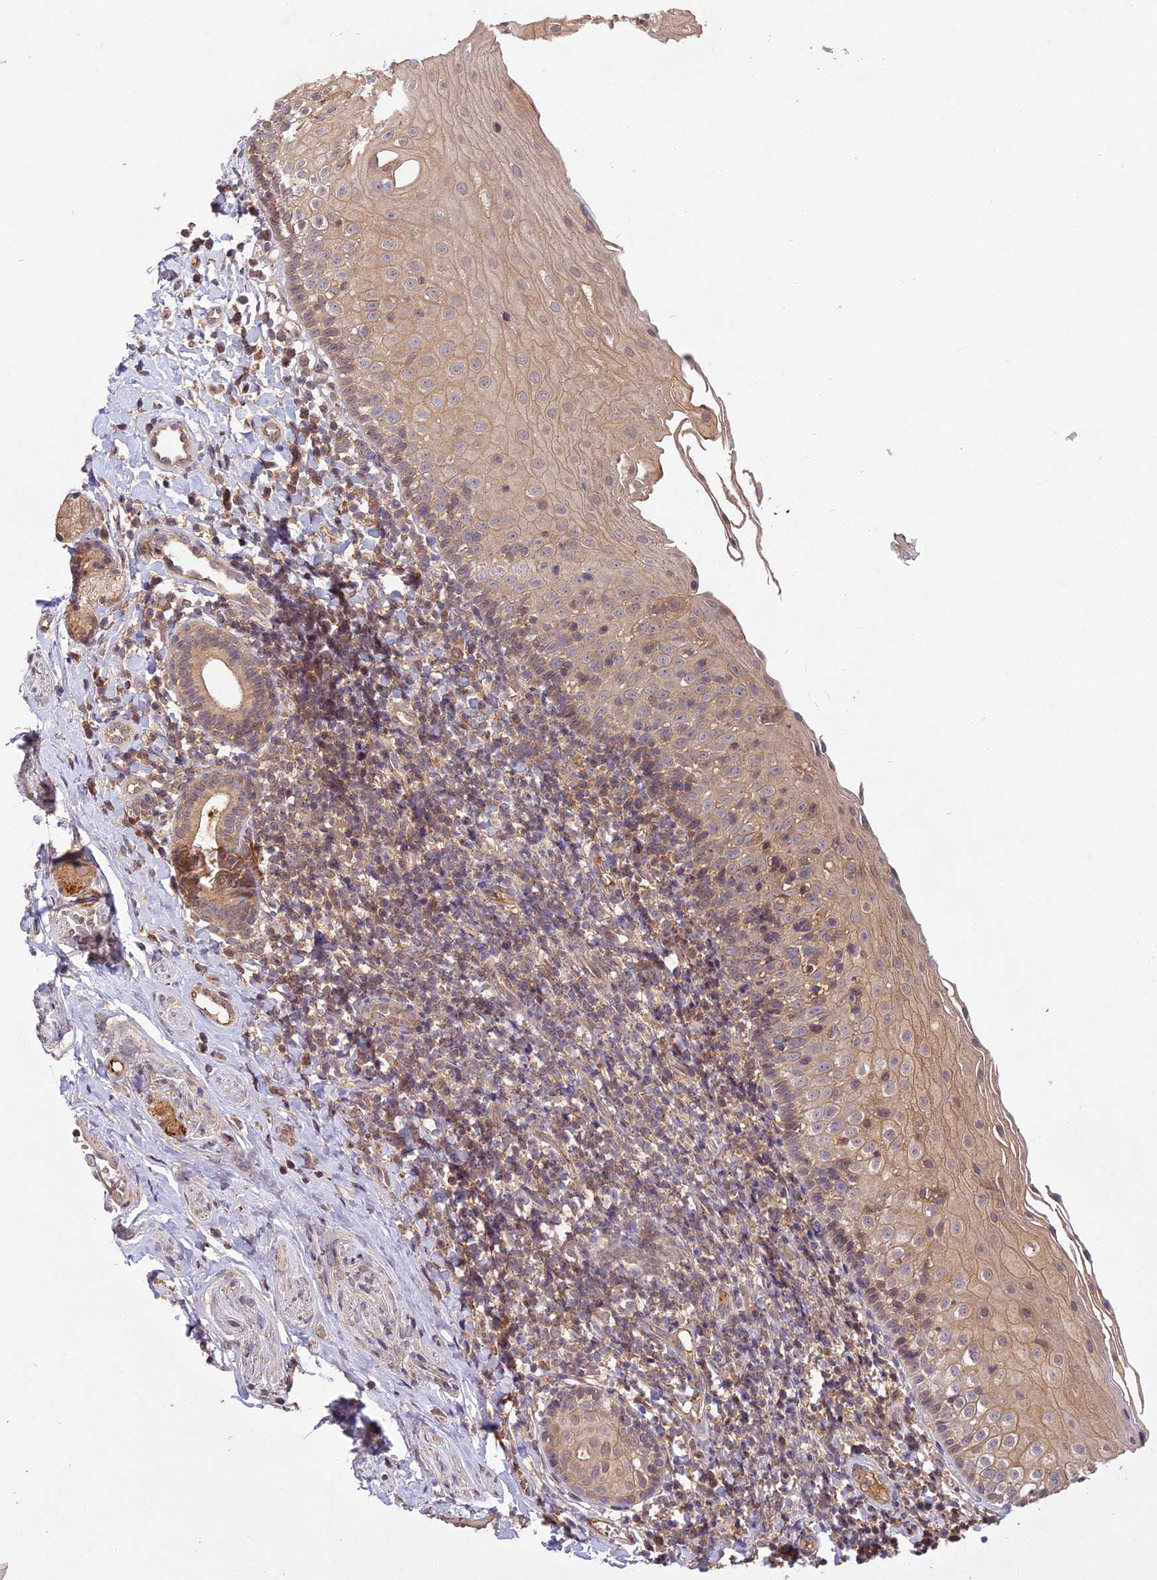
{"staining": {"intensity": "weak", "quantity": ">75%", "location": "cytoplasmic/membranous,nuclear"}, "tissue": "oral mucosa", "cell_type": "Squamous epithelial cells", "image_type": "normal", "snomed": [{"axis": "morphology", "description": "Normal tissue, NOS"}, {"axis": "topography", "description": "Oral tissue"}], "caption": "Oral mucosa stained for a protein (brown) shows weak cytoplasmic/membranous,nuclear positive positivity in about >75% of squamous epithelial cells.", "gene": "CHAC1", "patient": {"sex": "male", "age": 46}}